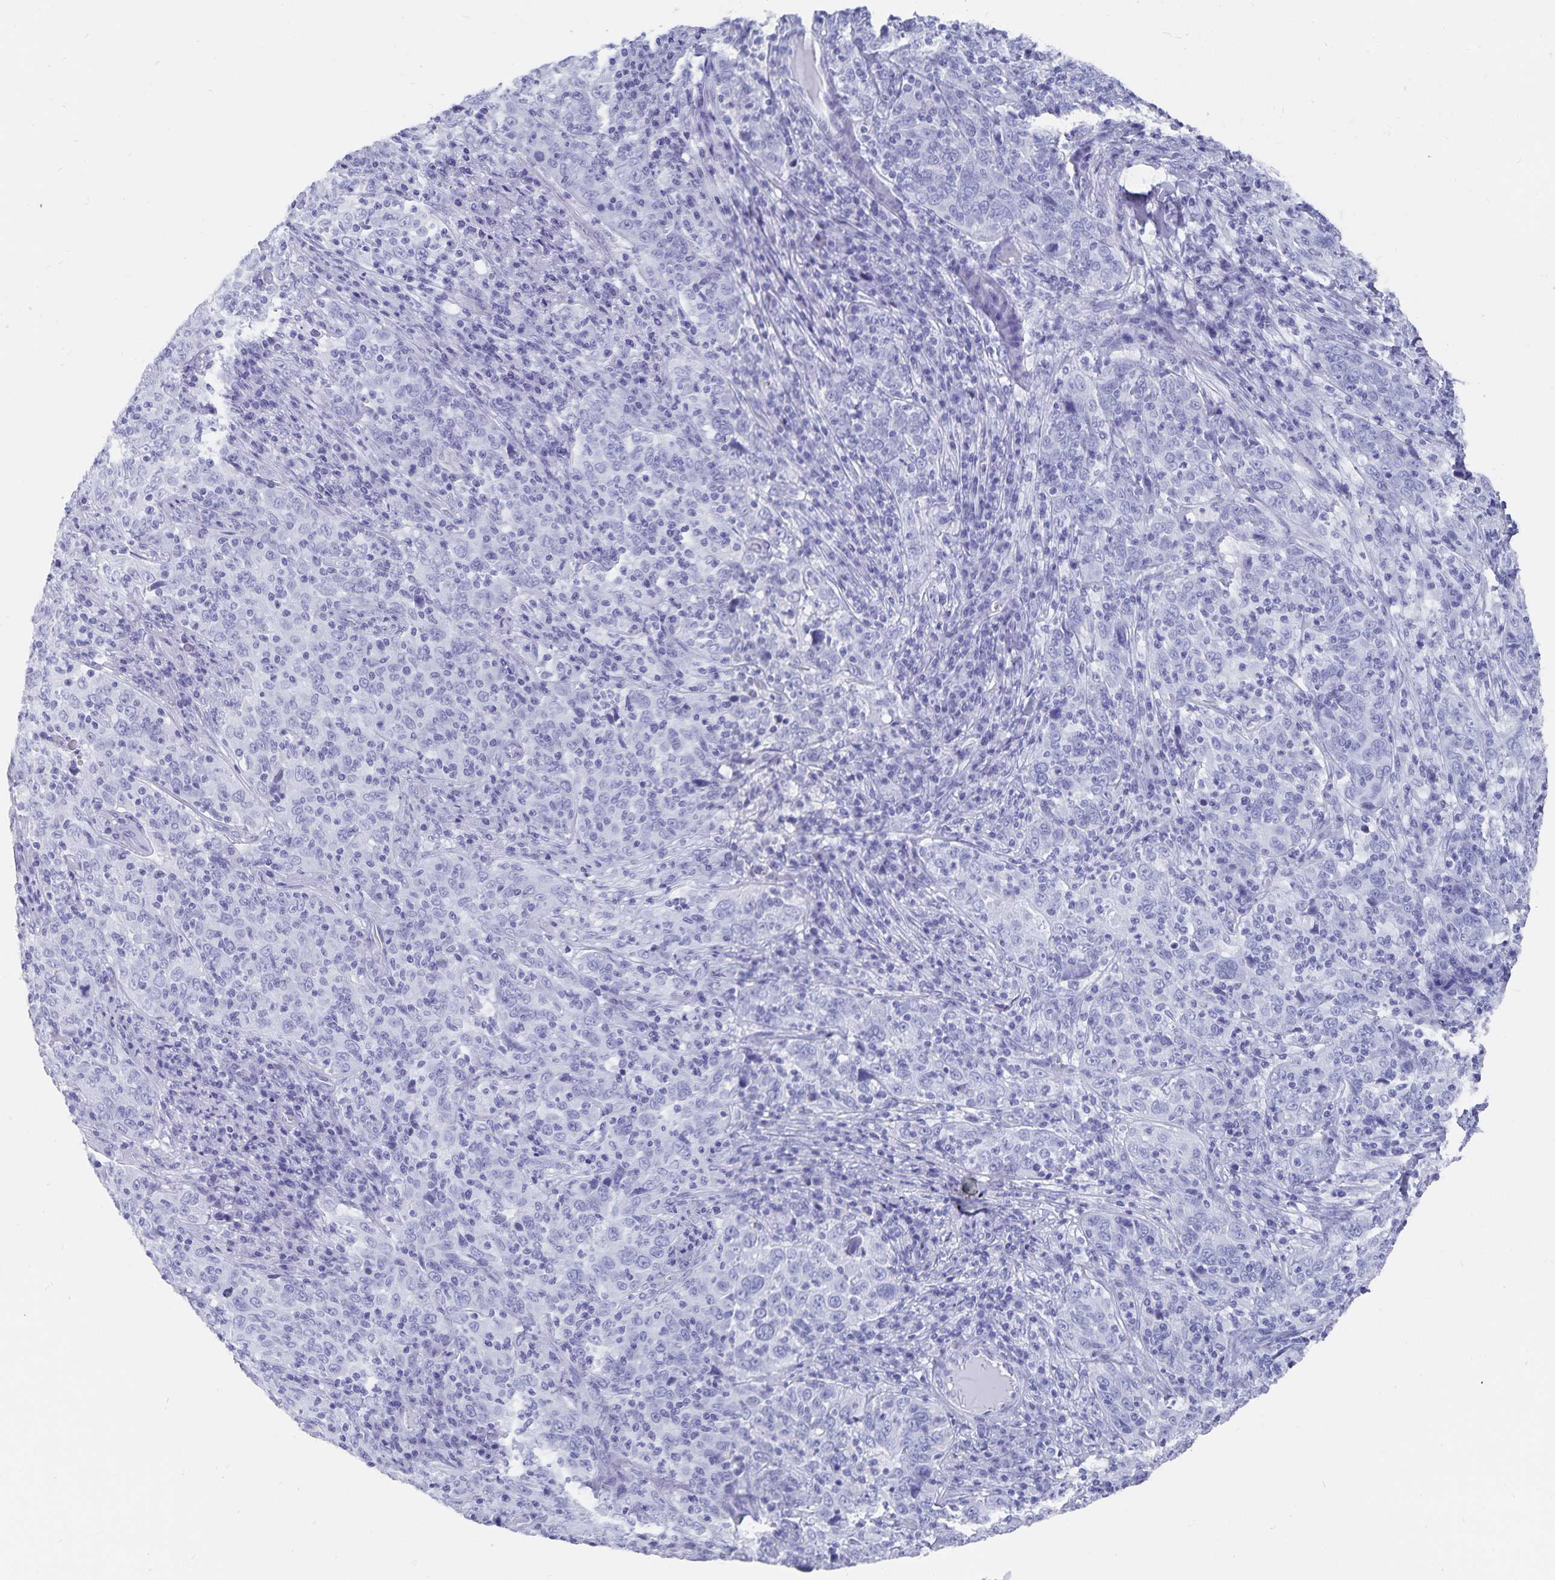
{"staining": {"intensity": "negative", "quantity": "none", "location": "none"}, "tissue": "cervical cancer", "cell_type": "Tumor cells", "image_type": "cancer", "snomed": [{"axis": "morphology", "description": "Squamous cell carcinoma, NOS"}, {"axis": "topography", "description": "Cervix"}], "caption": "A micrograph of cervical cancer stained for a protein shows no brown staining in tumor cells.", "gene": "ADH1A", "patient": {"sex": "female", "age": 46}}